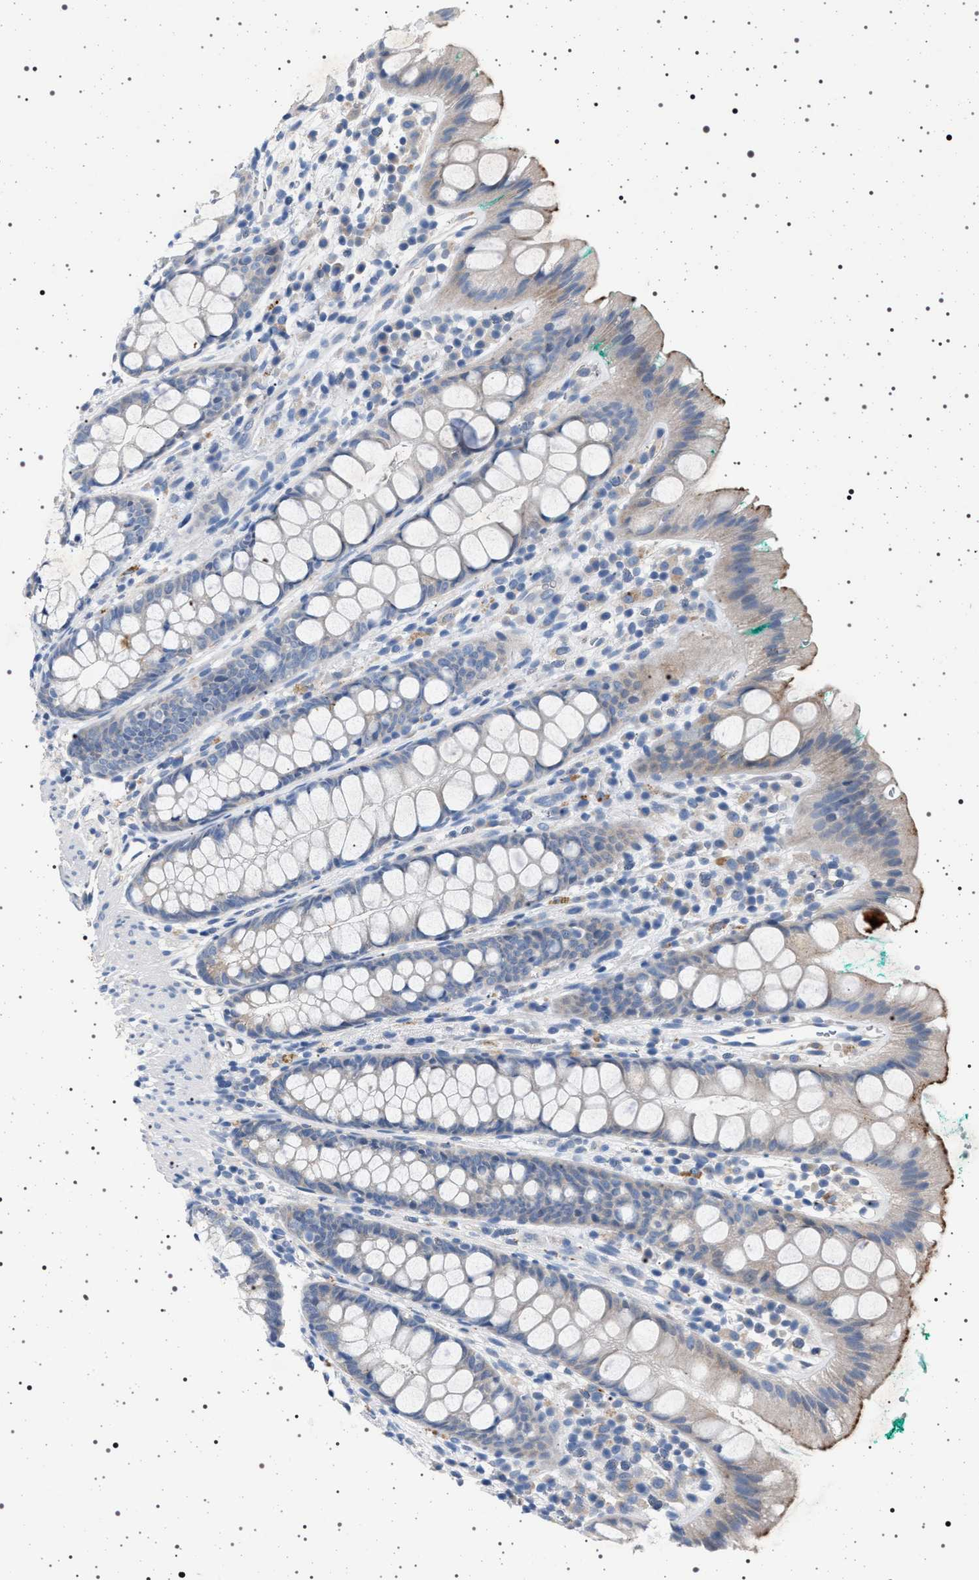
{"staining": {"intensity": "weak", "quantity": "<25%", "location": "cytoplasmic/membranous"}, "tissue": "rectum", "cell_type": "Glandular cells", "image_type": "normal", "snomed": [{"axis": "morphology", "description": "Normal tissue, NOS"}, {"axis": "topography", "description": "Rectum"}], "caption": "Glandular cells show no significant protein positivity in benign rectum. Nuclei are stained in blue.", "gene": "NAT9", "patient": {"sex": "female", "age": 65}}